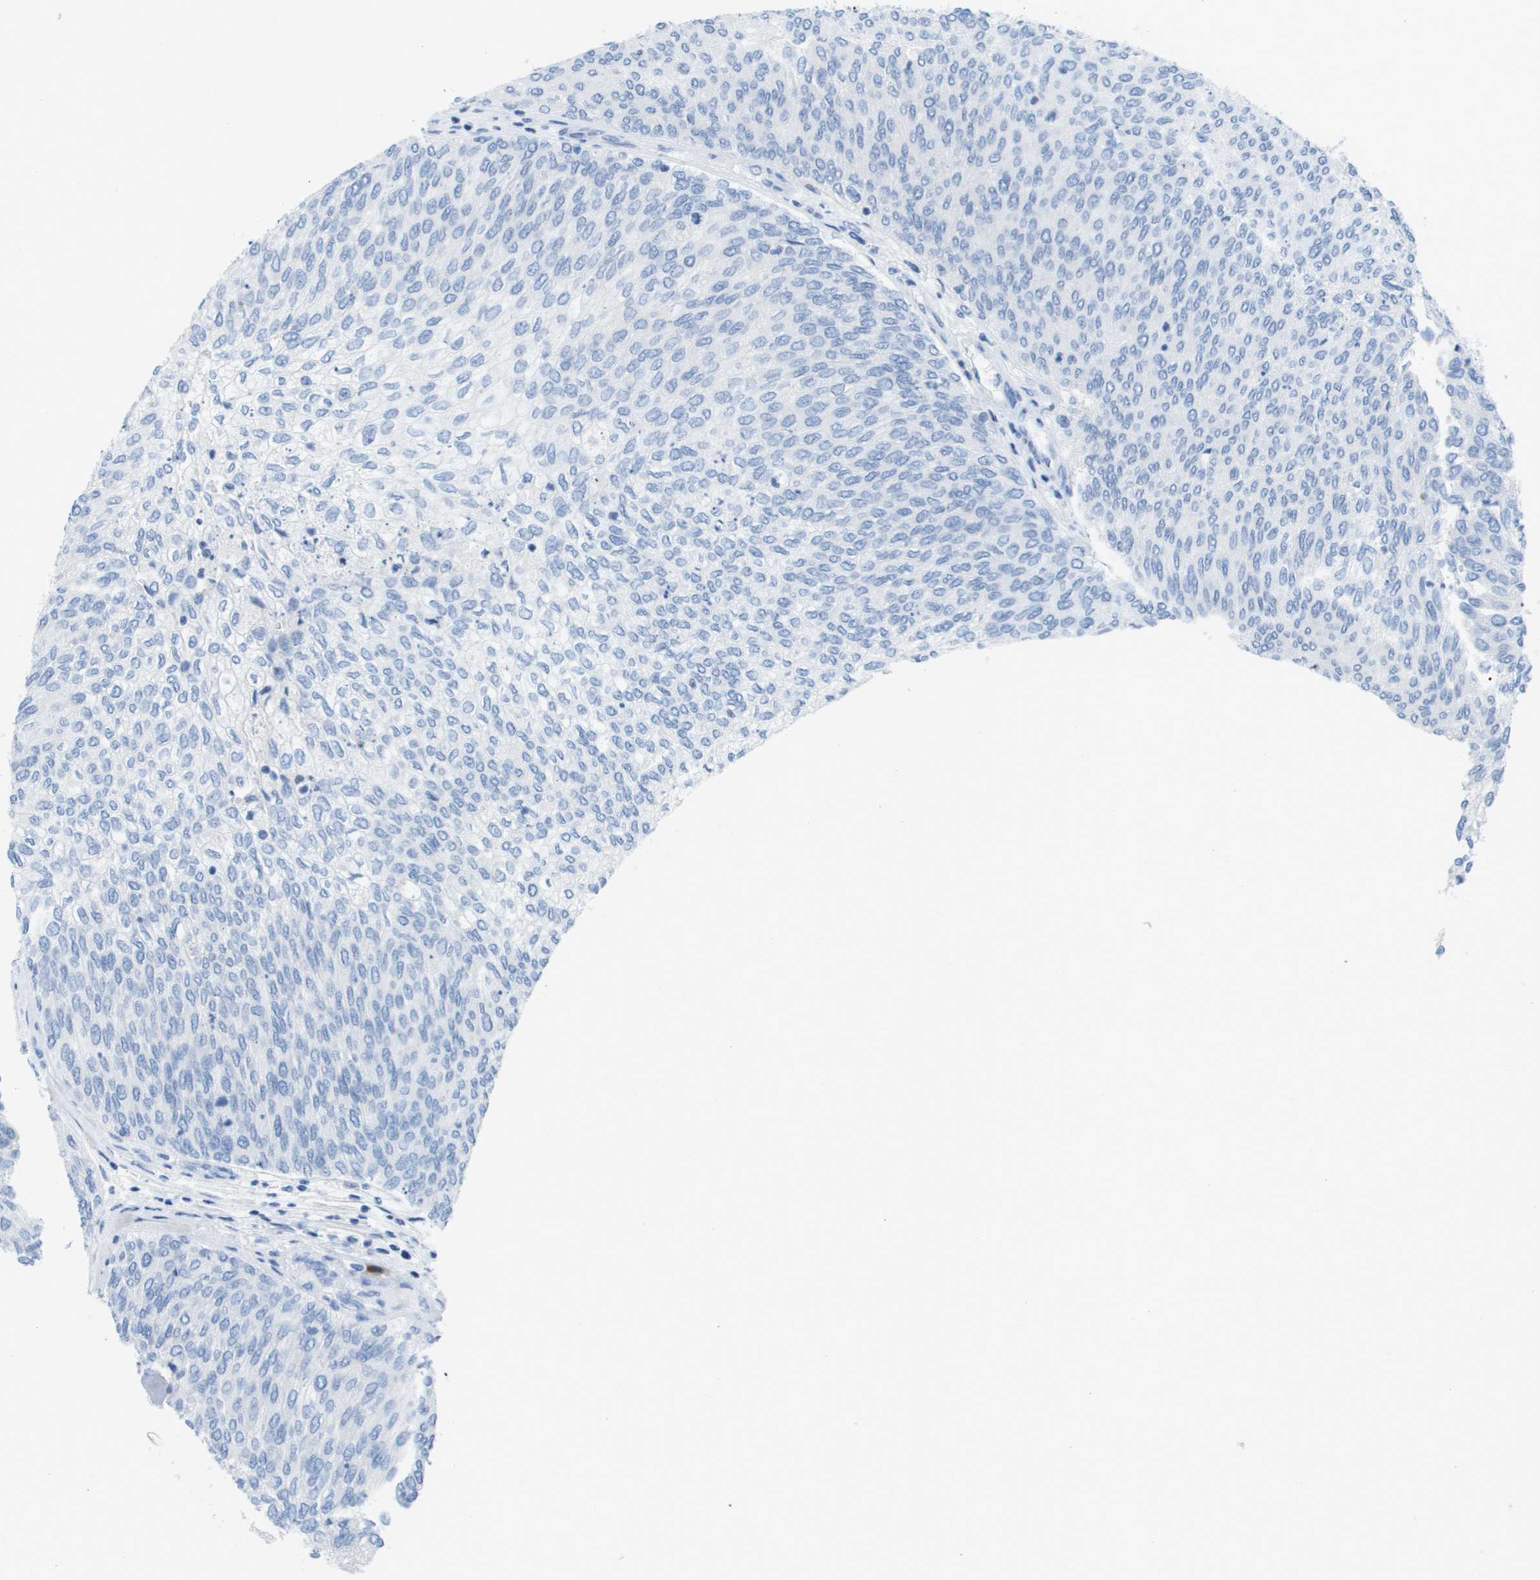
{"staining": {"intensity": "negative", "quantity": "none", "location": "none"}, "tissue": "urothelial cancer", "cell_type": "Tumor cells", "image_type": "cancer", "snomed": [{"axis": "morphology", "description": "Urothelial carcinoma, Low grade"}, {"axis": "topography", "description": "Urinary bladder"}], "caption": "IHC micrograph of neoplastic tissue: urothelial carcinoma (low-grade) stained with DAB exhibits no significant protein staining in tumor cells.", "gene": "GPR18", "patient": {"sex": "female", "age": 79}}